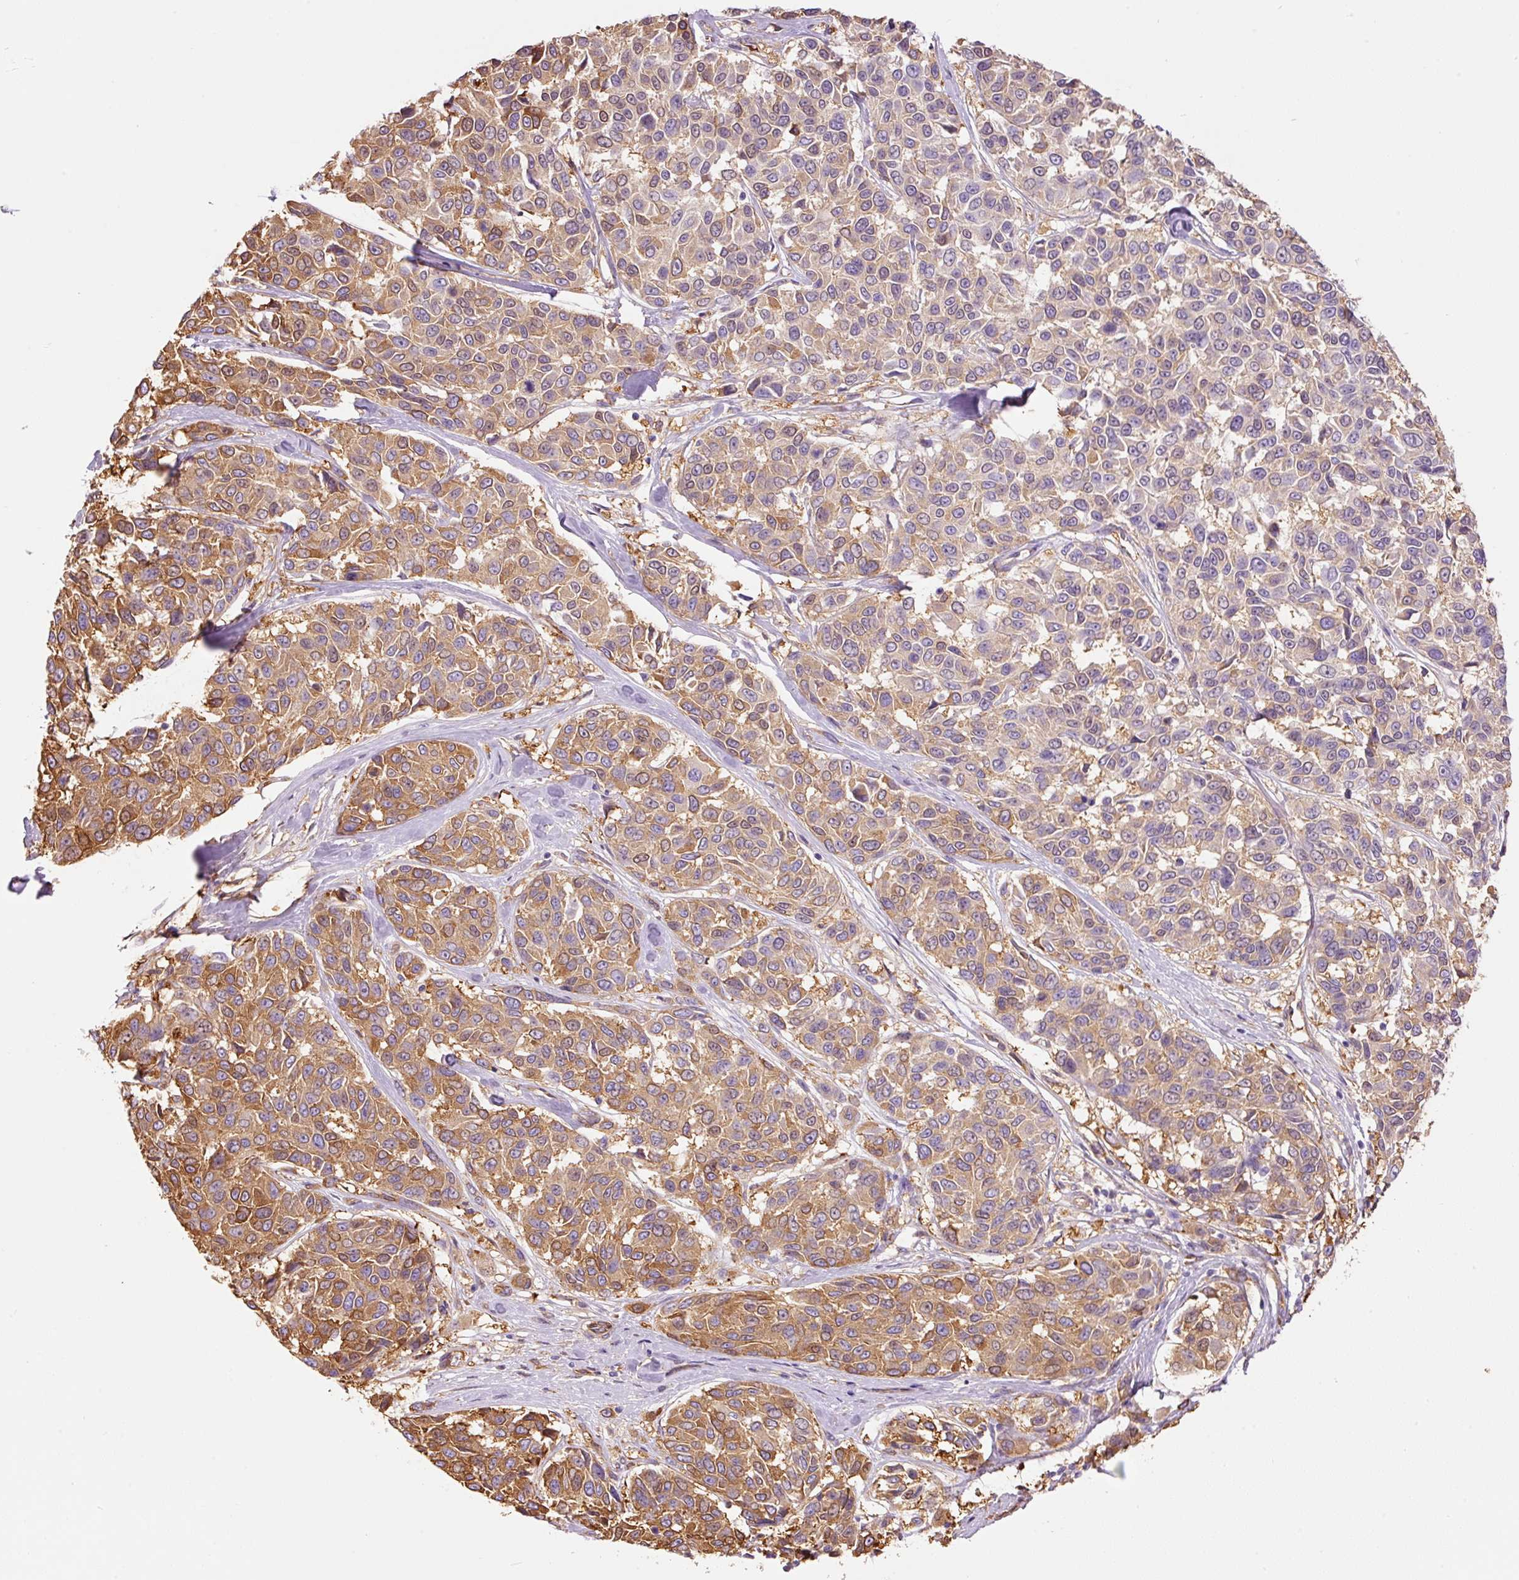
{"staining": {"intensity": "moderate", "quantity": ">75%", "location": "cytoplasmic/membranous"}, "tissue": "melanoma", "cell_type": "Tumor cells", "image_type": "cancer", "snomed": [{"axis": "morphology", "description": "Malignant melanoma, NOS"}, {"axis": "topography", "description": "Skin"}], "caption": "Brown immunohistochemical staining in melanoma displays moderate cytoplasmic/membranous staining in about >75% of tumor cells. (brown staining indicates protein expression, while blue staining denotes nuclei).", "gene": "IL10RB", "patient": {"sex": "female", "age": 66}}